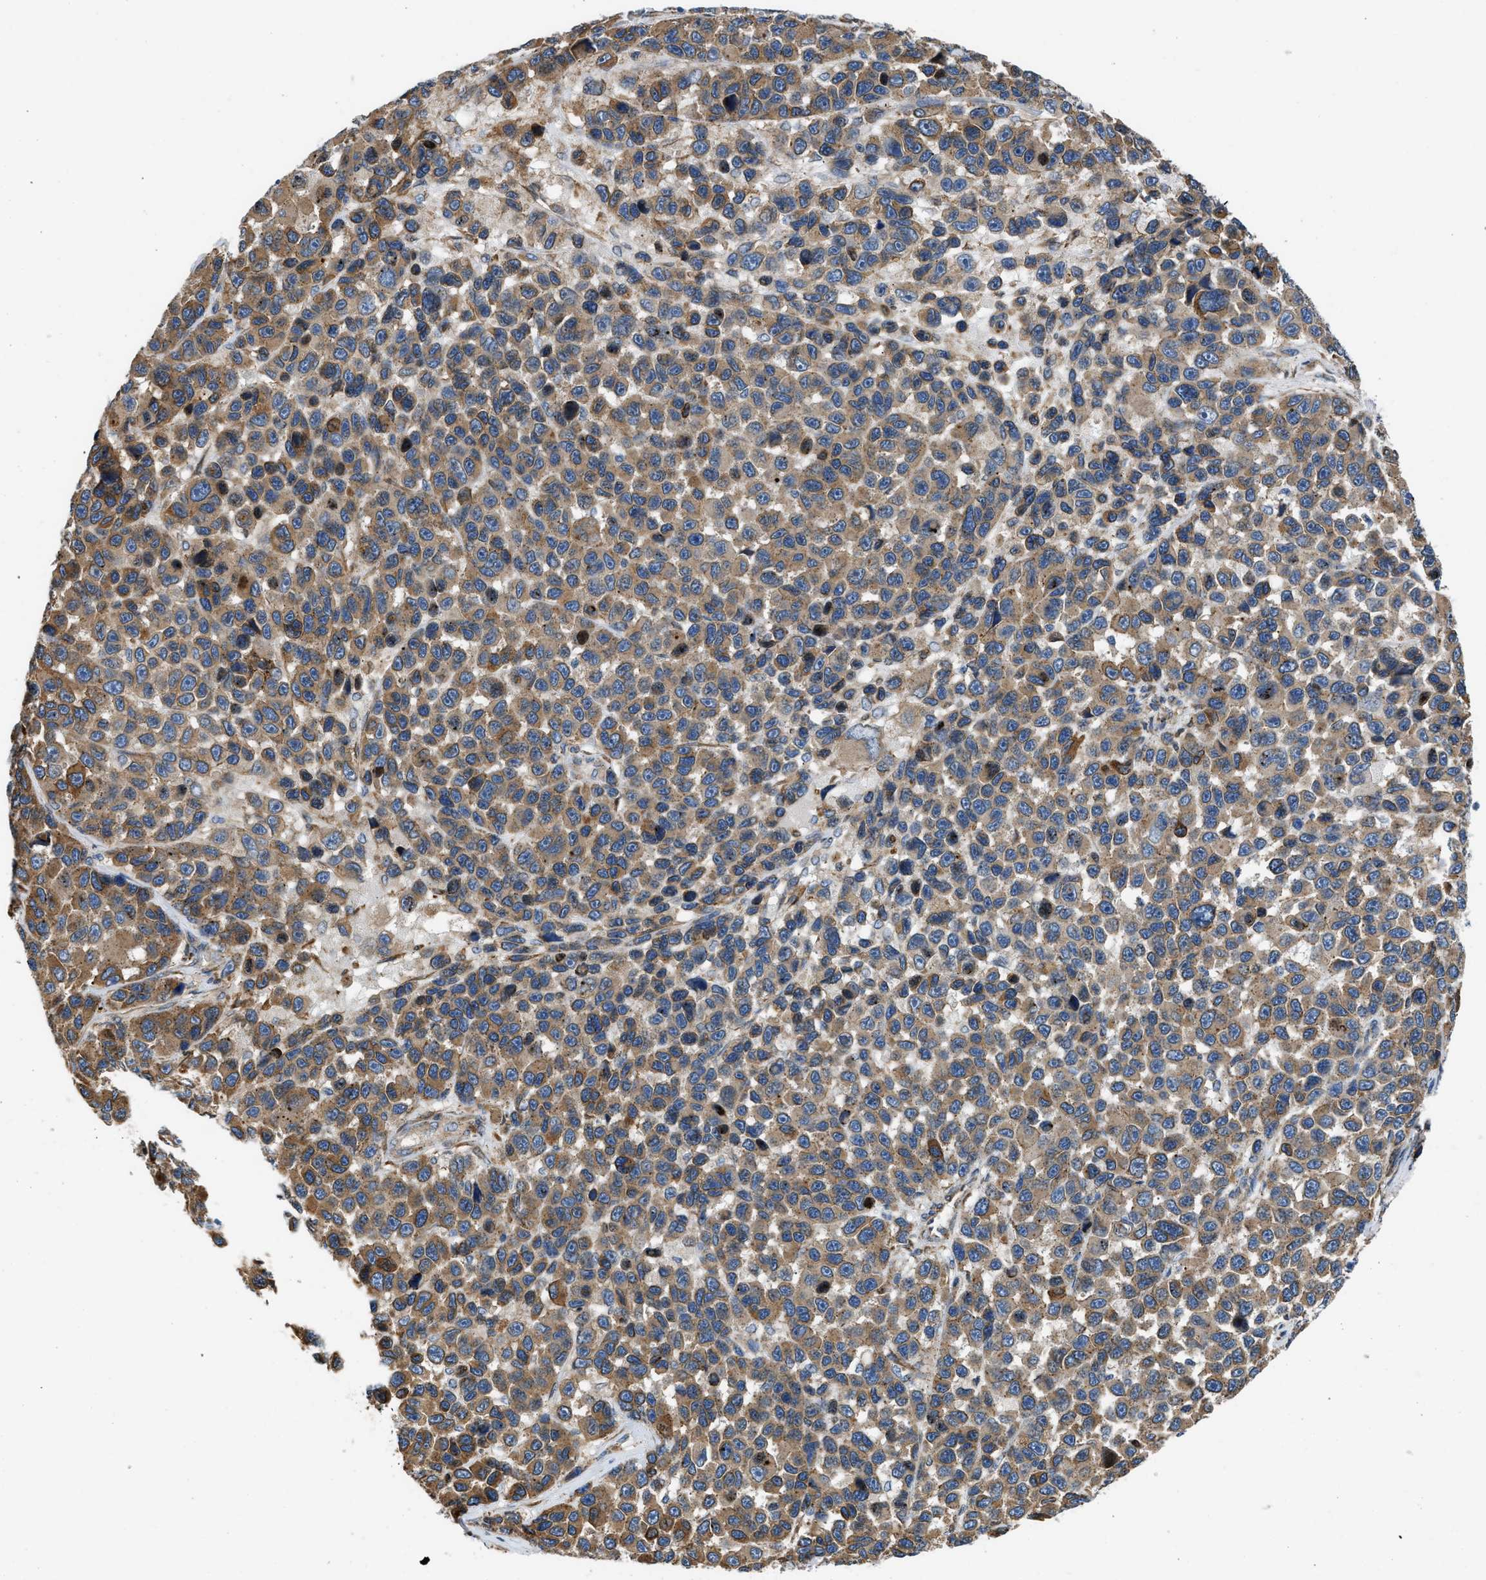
{"staining": {"intensity": "moderate", "quantity": ">75%", "location": "cytoplasmic/membranous"}, "tissue": "melanoma", "cell_type": "Tumor cells", "image_type": "cancer", "snomed": [{"axis": "morphology", "description": "Malignant melanoma, NOS"}, {"axis": "topography", "description": "Skin"}], "caption": "Malignant melanoma stained with a brown dye shows moderate cytoplasmic/membranous positive staining in approximately >75% of tumor cells.", "gene": "ARL6IP5", "patient": {"sex": "male", "age": 53}}